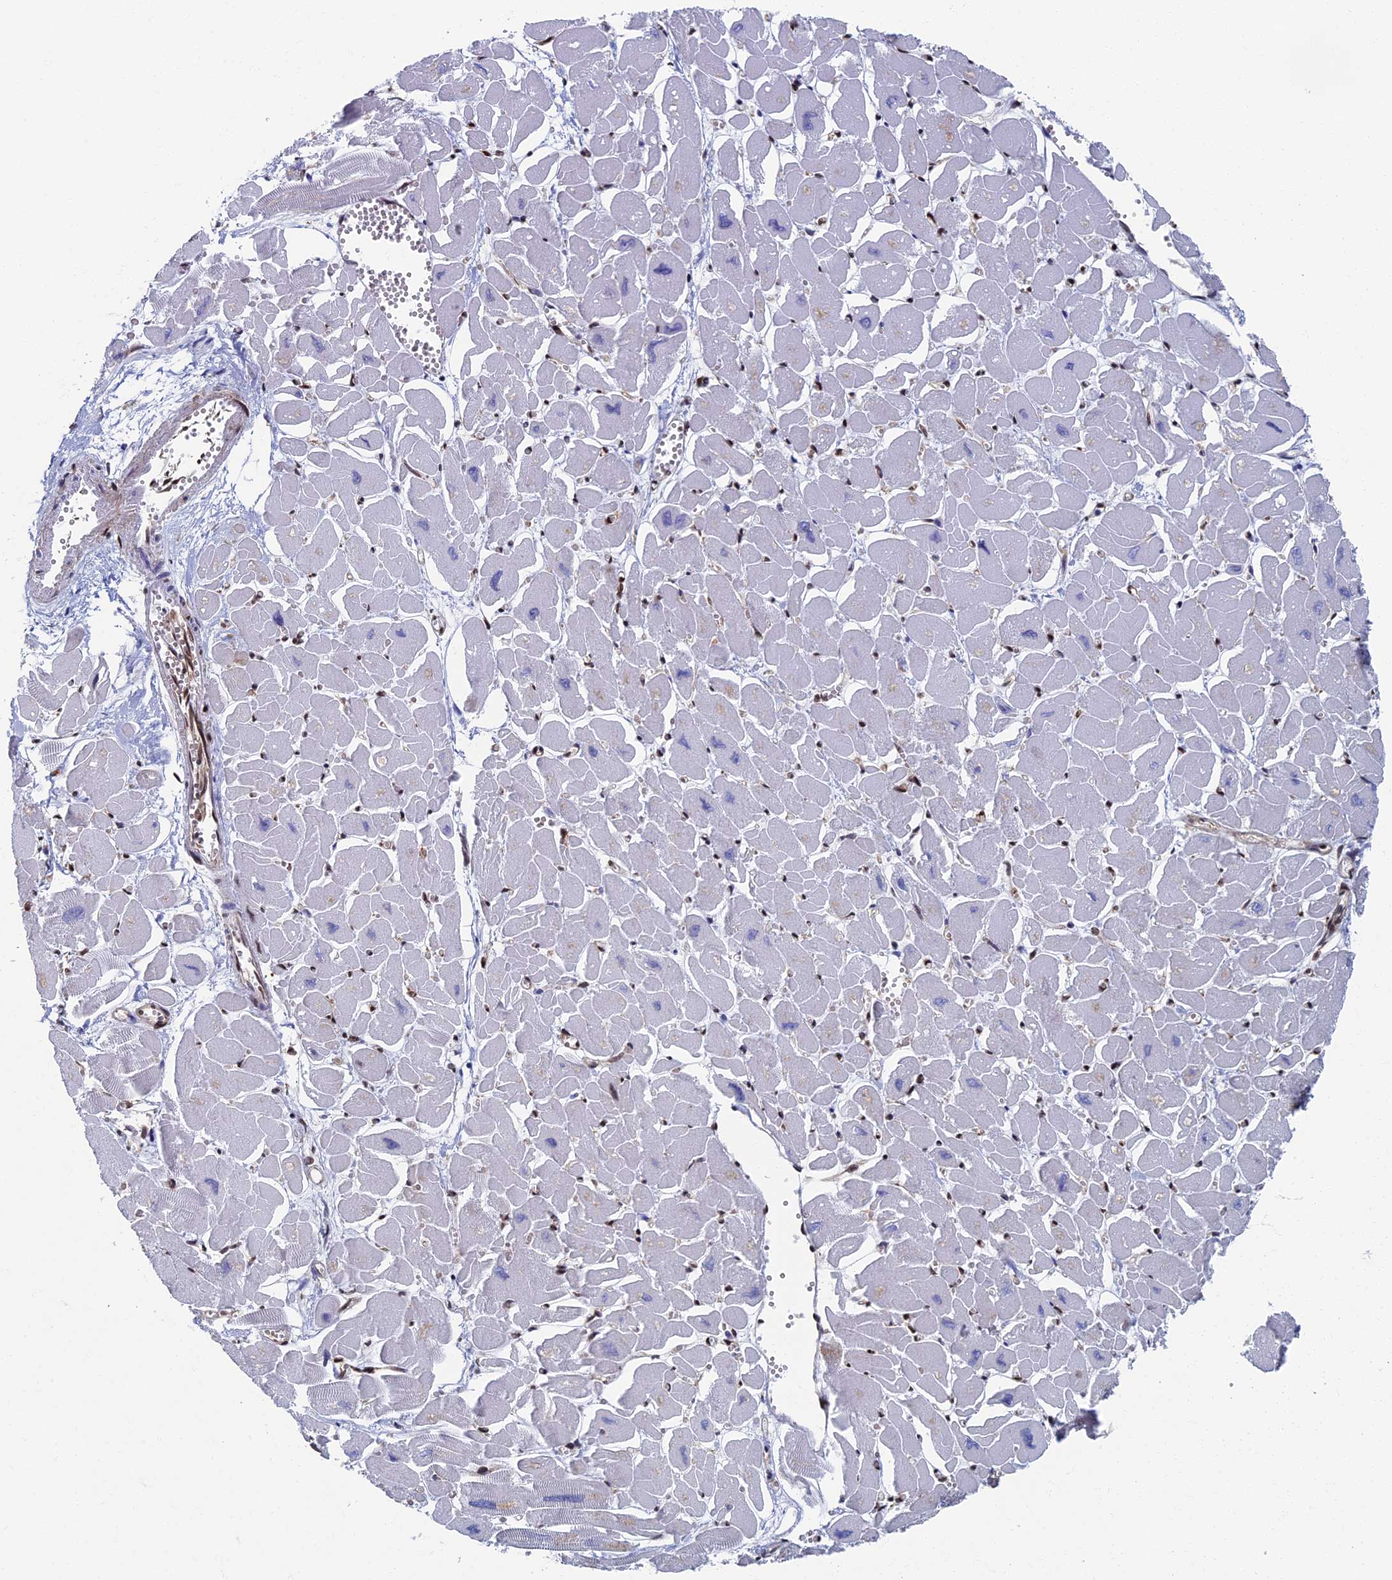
{"staining": {"intensity": "moderate", "quantity": "<25%", "location": "cytoplasmic/membranous"}, "tissue": "heart muscle", "cell_type": "Cardiomyocytes", "image_type": "normal", "snomed": [{"axis": "morphology", "description": "Normal tissue, NOS"}, {"axis": "topography", "description": "Heart"}], "caption": "The immunohistochemical stain shows moderate cytoplasmic/membranous expression in cardiomyocytes of benign heart muscle. (DAB IHC with brightfield microscopy, high magnification).", "gene": "YBX1", "patient": {"sex": "male", "age": 54}}